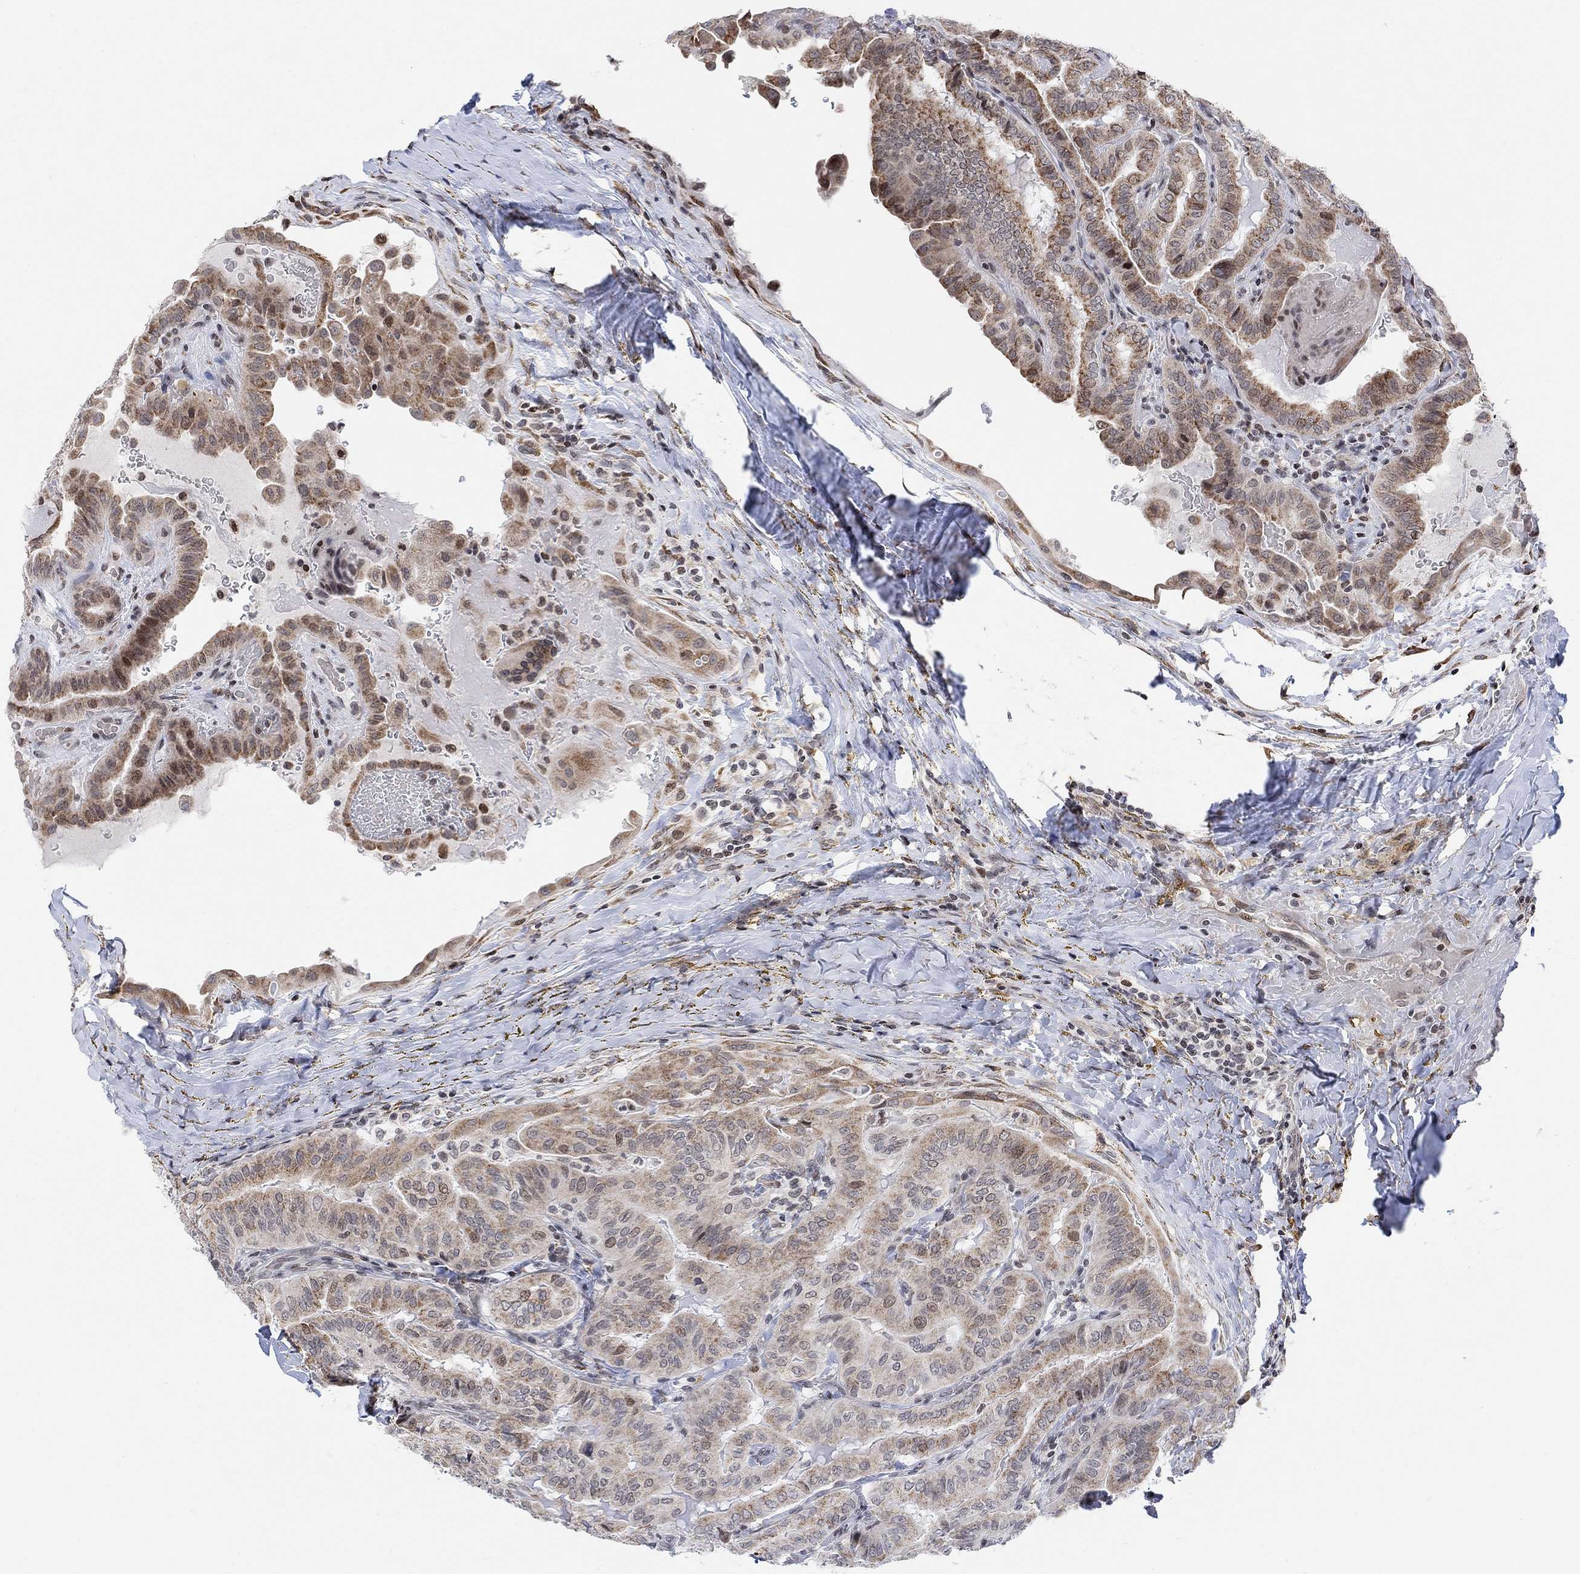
{"staining": {"intensity": "moderate", "quantity": "25%-75%", "location": "cytoplasmic/membranous"}, "tissue": "thyroid cancer", "cell_type": "Tumor cells", "image_type": "cancer", "snomed": [{"axis": "morphology", "description": "Papillary adenocarcinoma, NOS"}, {"axis": "topography", "description": "Thyroid gland"}], "caption": "This is an image of immunohistochemistry staining of papillary adenocarcinoma (thyroid), which shows moderate positivity in the cytoplasmic/membranous of tumor cells.", "gene": "ABHD14A", "patient": {"sex": "female", "age": 68}}